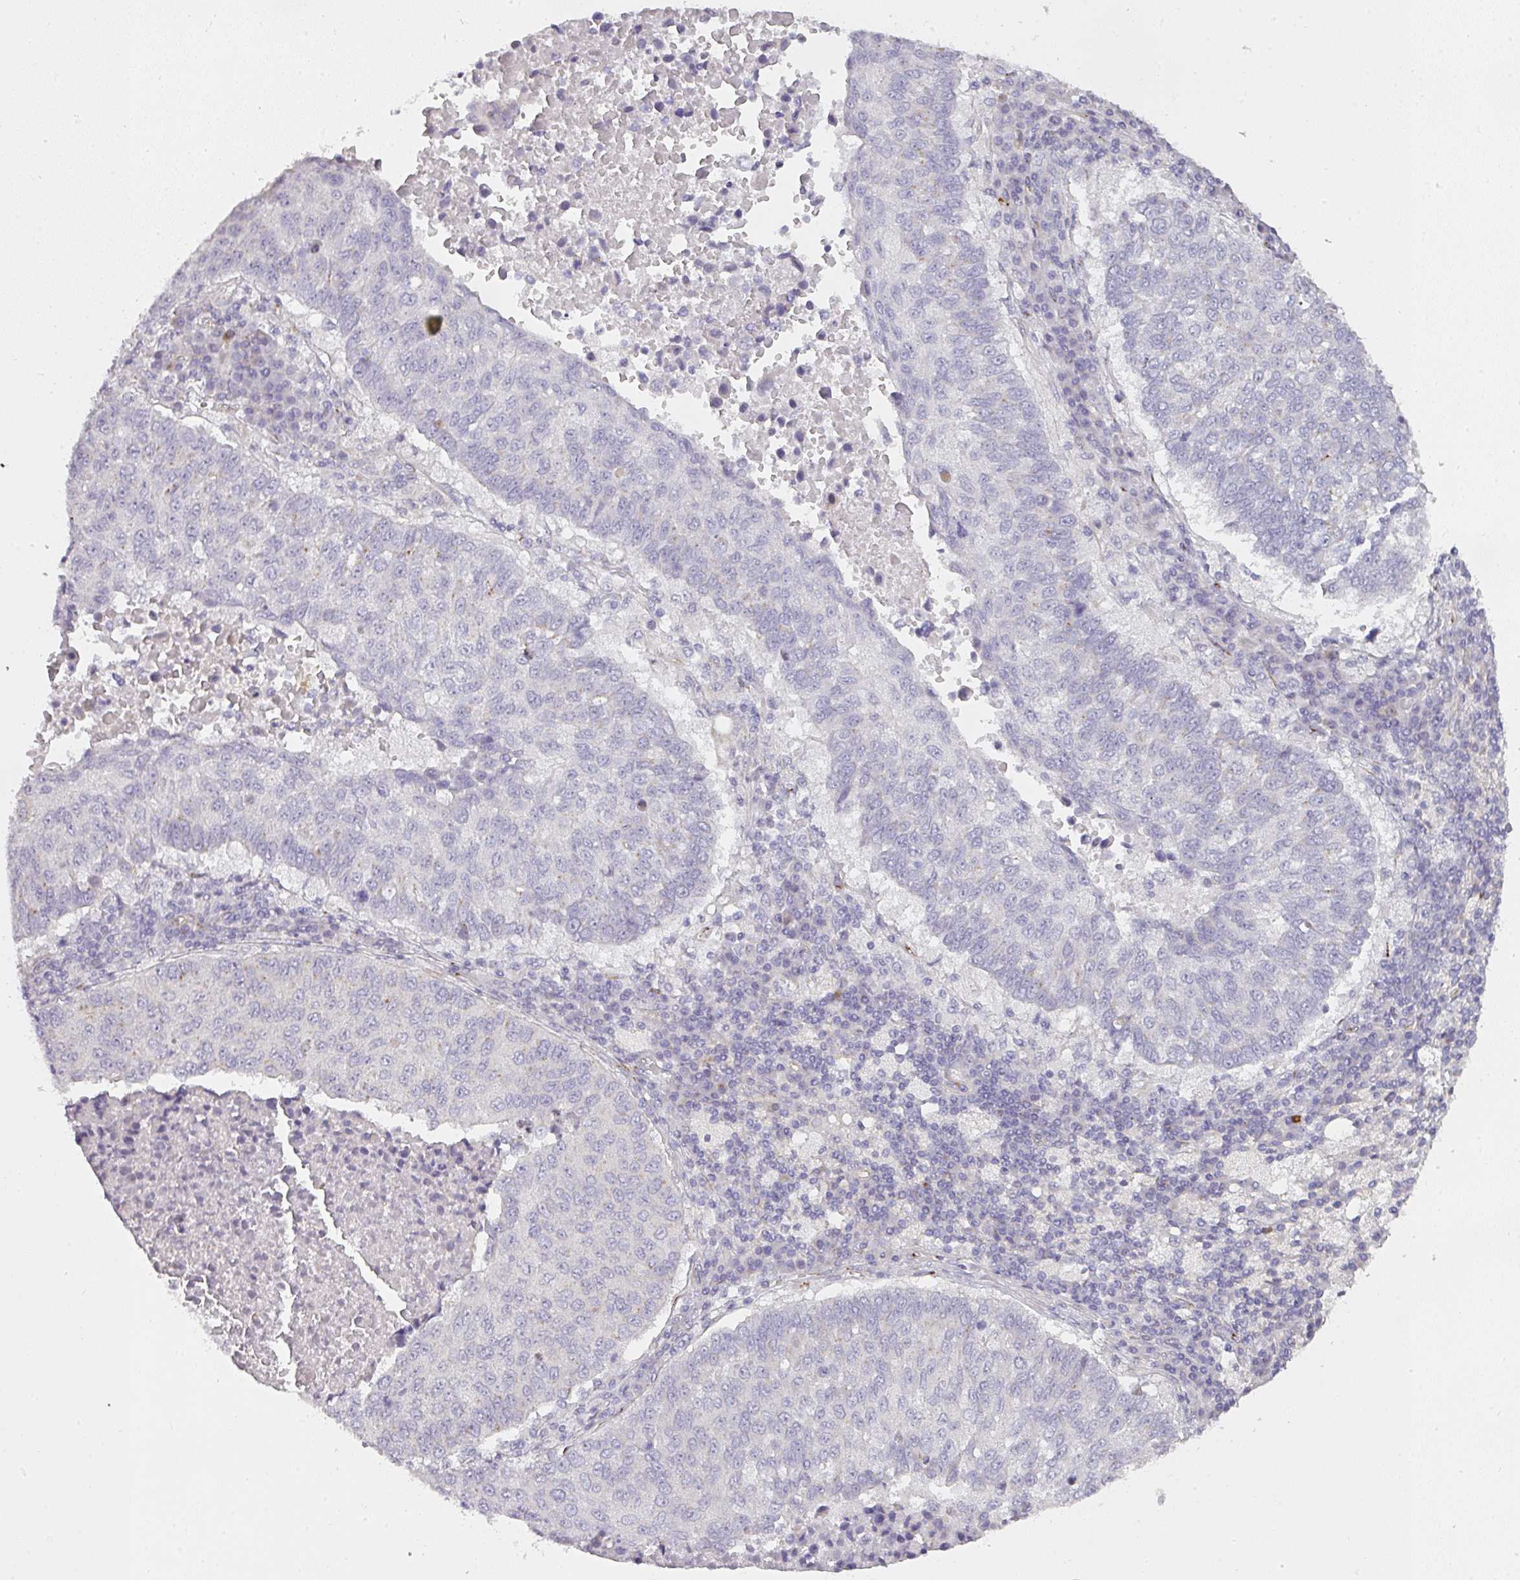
{"staining": {"intensity": "negative", "quantity": "none", "location": "none"}, "tissue": "lung cancer", "cell_type": "Tumor cells", "image_type": "cancer", "snomed": [{"axis": "morphology", "description": "Squamous cell carcinoma, NOS"}, {"axis": "topography", "description": "Lung"}], "caption": "Tumor cells are negative for brown protein staining in squamous cell carcinoma (lung).", "gene": "ATP8B2", "patient": {"sex": "male", "age": 73}}